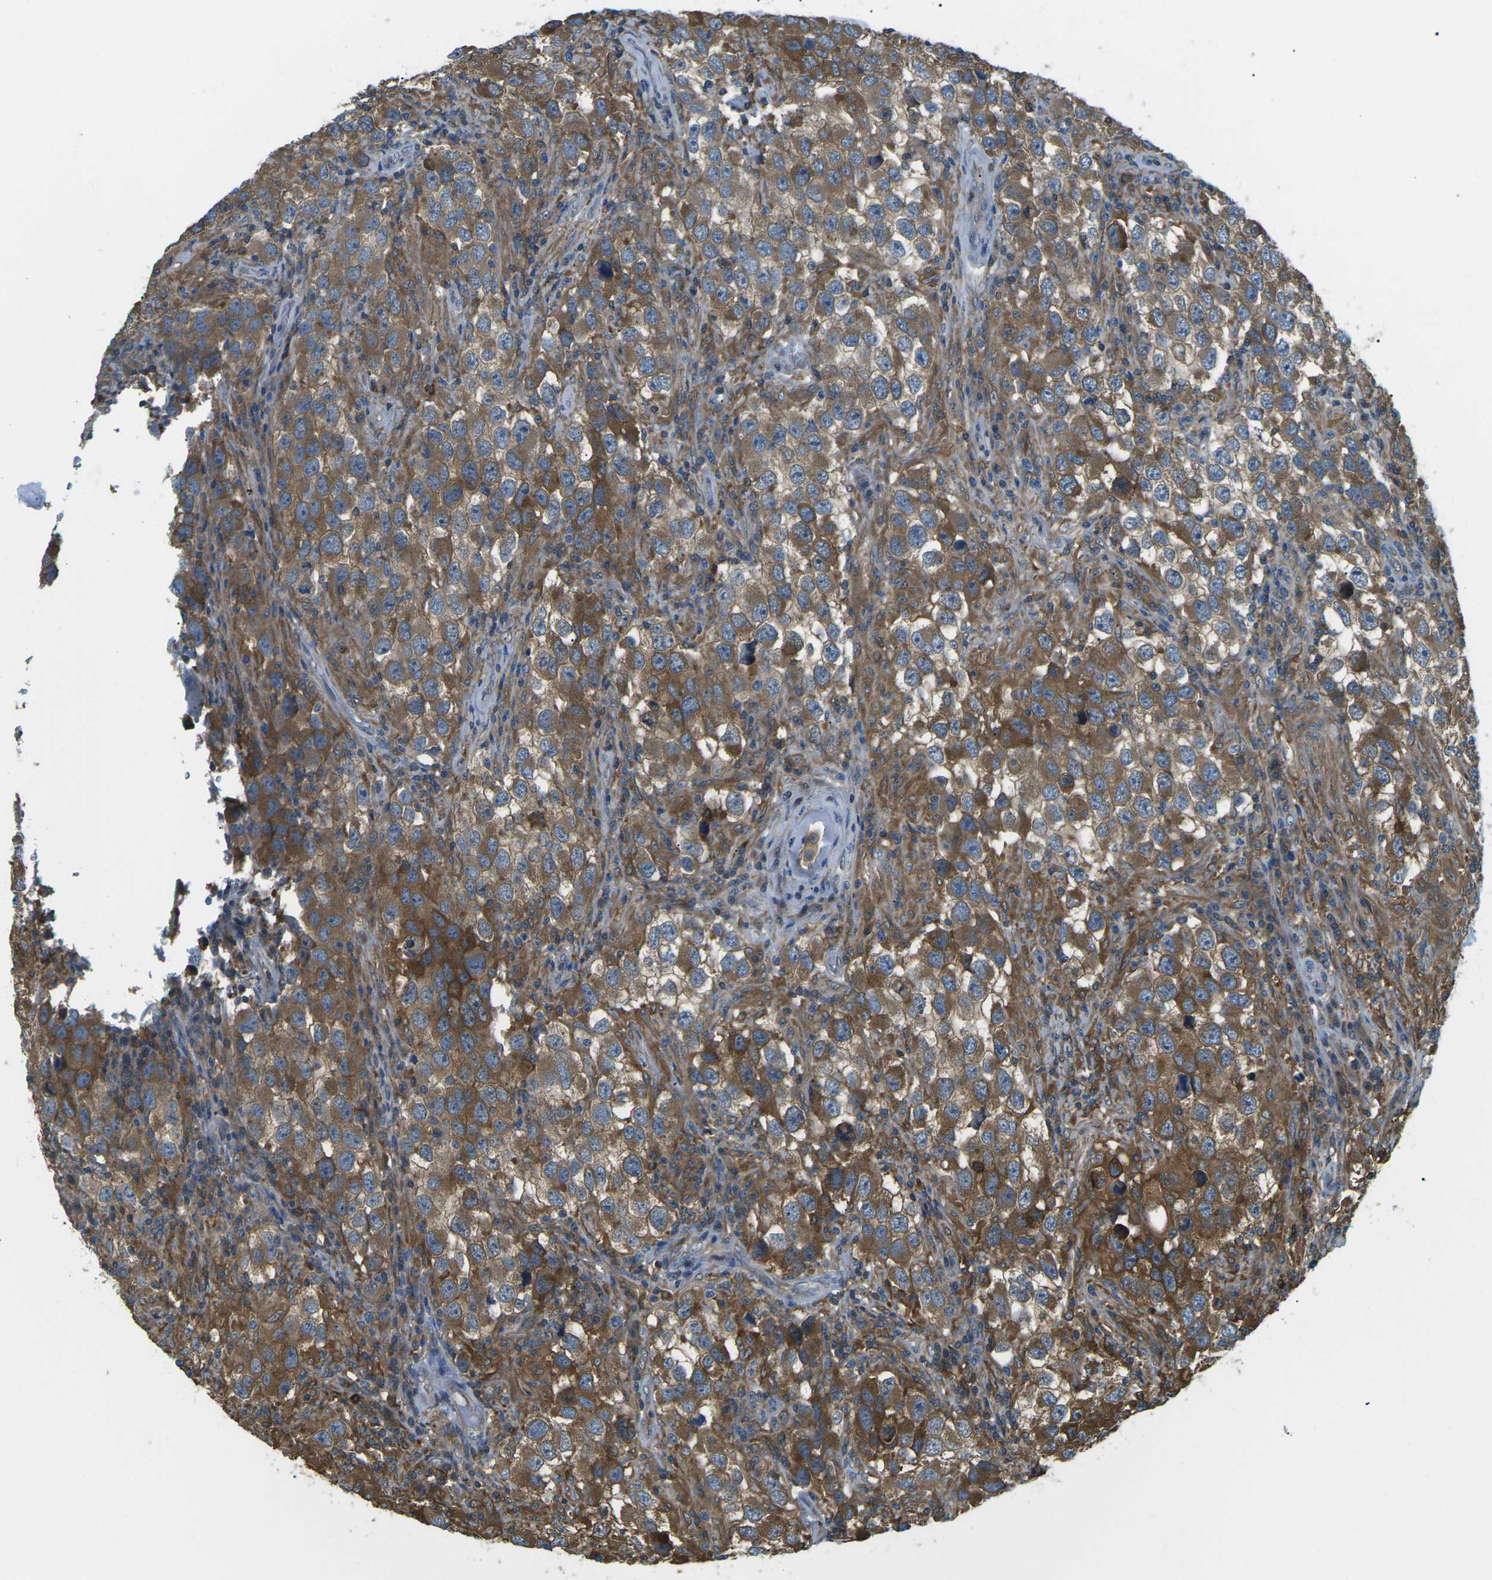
{"staining": {"intensity": "strong", "quantity": ">75%", "location": "cytoplasmic/membranous"}, "tissue": "testis cancer", "cell_type": "Tumor cells", "image_type": "cancer", "snomed": [{"axis": "morphology", "description": "Carcinoma, Embryonal, NOS"}, {"axis": "topography", "description": "Testis"}], "caption": "IHC micrograph of testis embryonal carcinoma stained for a protein (brown), which exhibits high levels of strong cytoplasmic/membranous expression in approximately >75% of tumor cells.", "gene": "PIEZO2", "patient": {"sex": "male", "age": 21}}